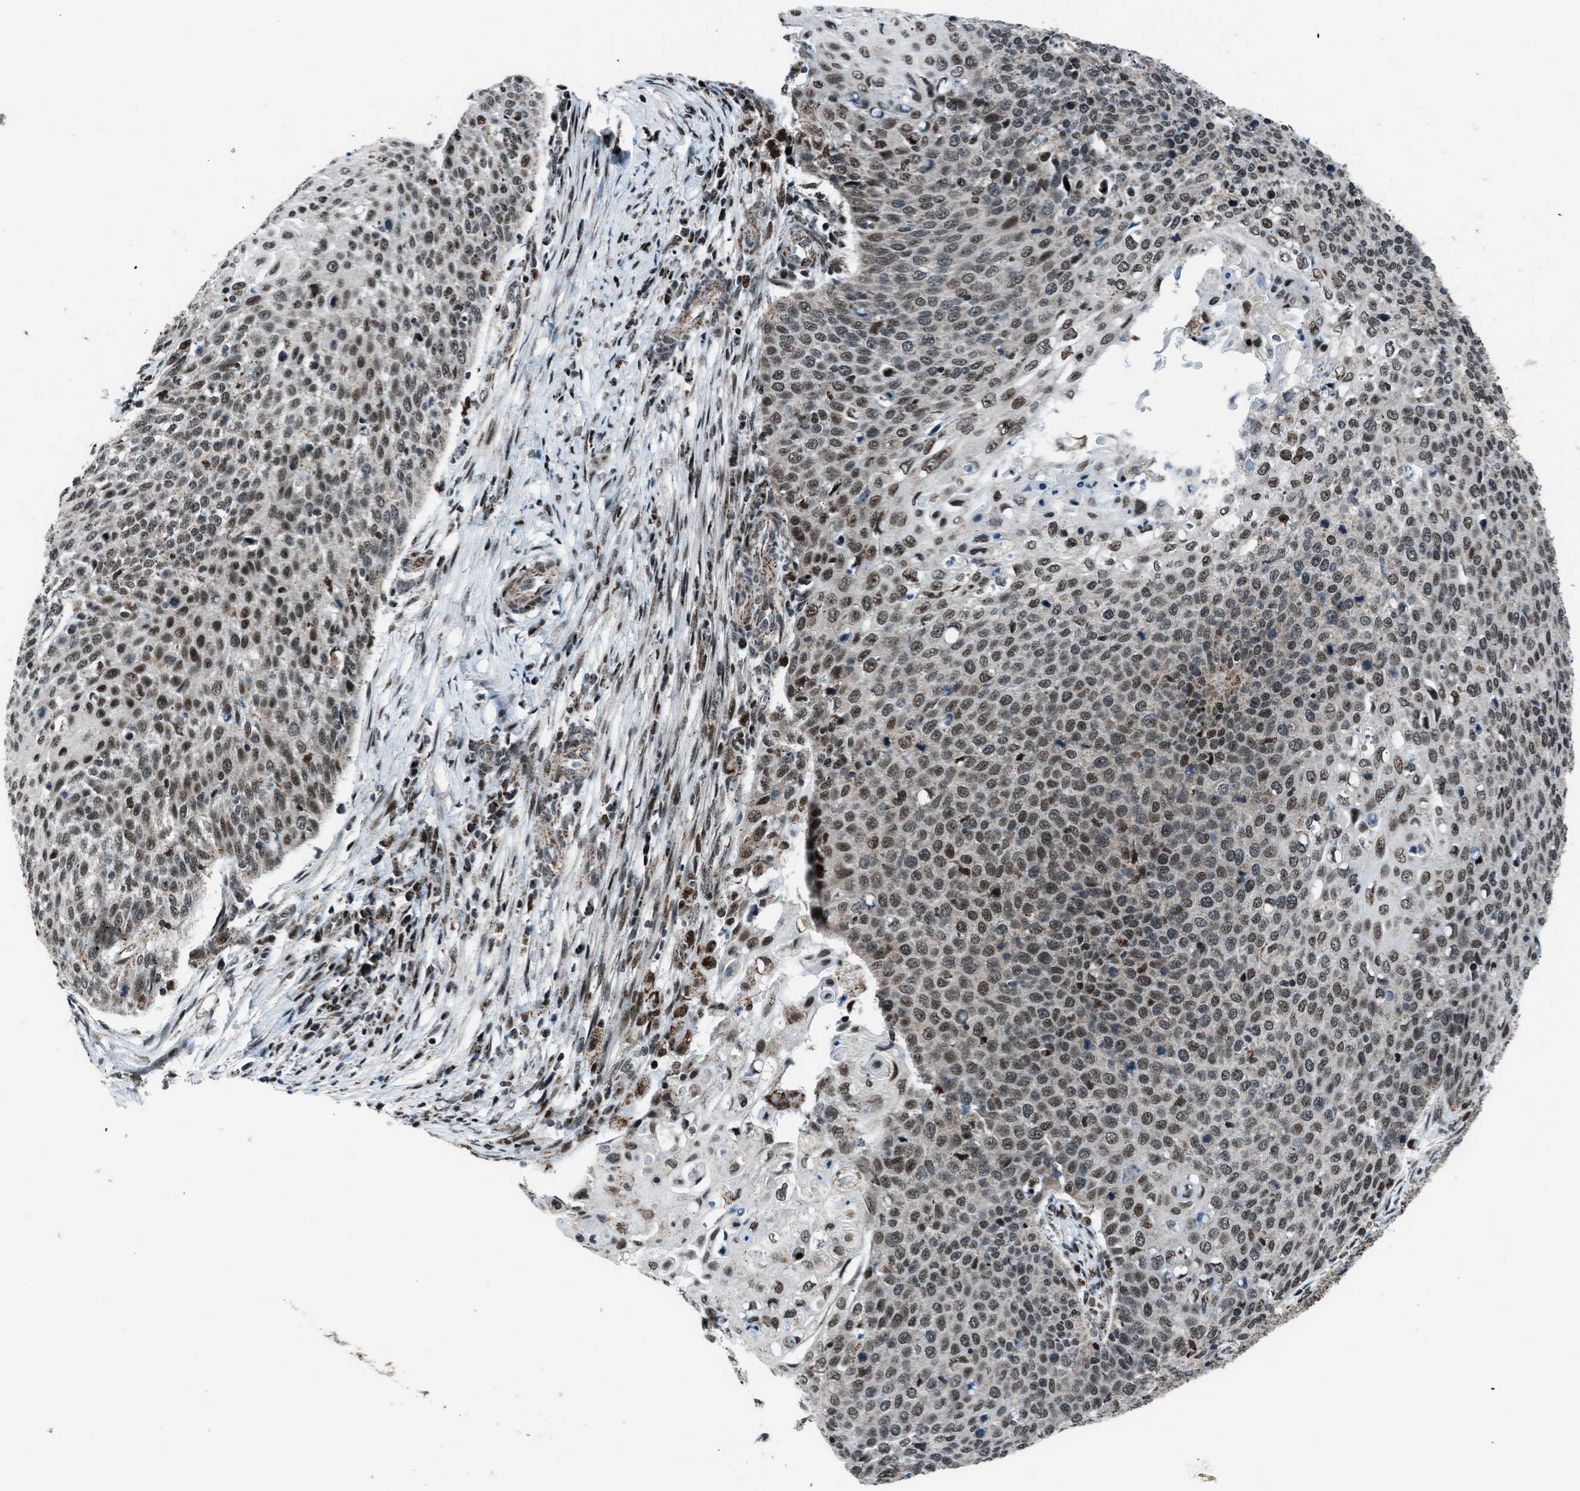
{"staining": {"intensity": "moderate", "quantity": ">75%", "location": "nuclear"}, "tissue": "cervical cancer", "cell_type": "Tumor cells", "image_type": "cancer", "snomed": [{"axis": "morphology", "description": "Squamous cell carcinoma, NOS"}, {"axis": "topography", "description": "Cervix"}], "caption": "Protein expression by immunohistochemistry (IHC) displays moderate nuclear staining in about >75% of tumor cells in cervical cancer.", "gene": "MORC3", "patient": {"sex": "female", "age": 39}}